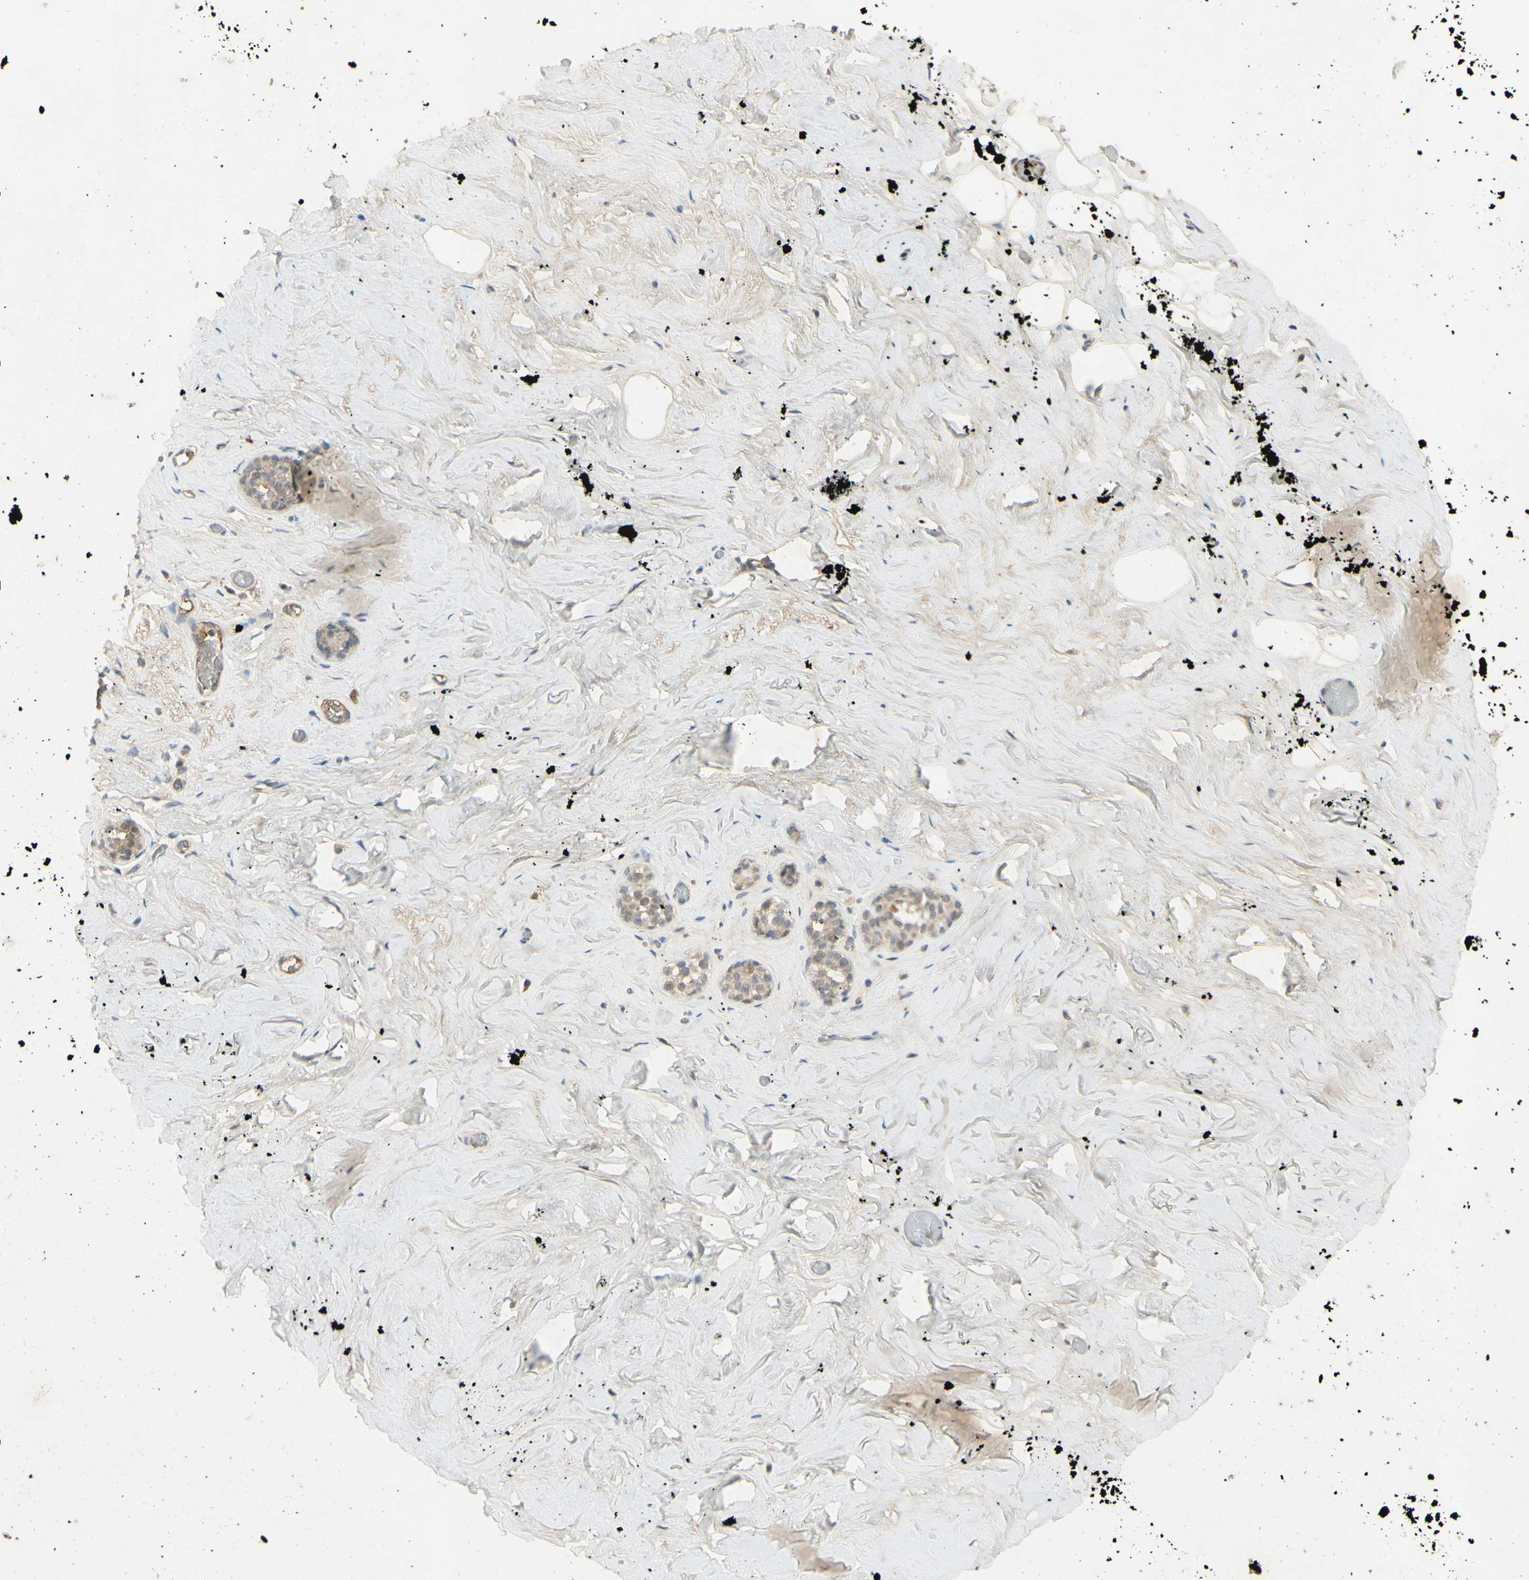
{"staining": {"intensity": "negative", "quantity": "none", "location": "none"}, "tissue": "breast", "cell_type": "Adipocytes", "image_type": "normal", "snomed": [{"axis": "morphology", "description": "Normal tissue, NOS"}, {"axis": "topography", "description": "Breast"}], "caption": "Adipocytes show no significant positivity in unremarkable breast. (Stains: DAB immunohistochemistry with hematoxylin counter stain, Microscopy: brightfield microscopy at high magnification).", "gene": "RAD18", "patient": {"sex": "female", "age": 75}}